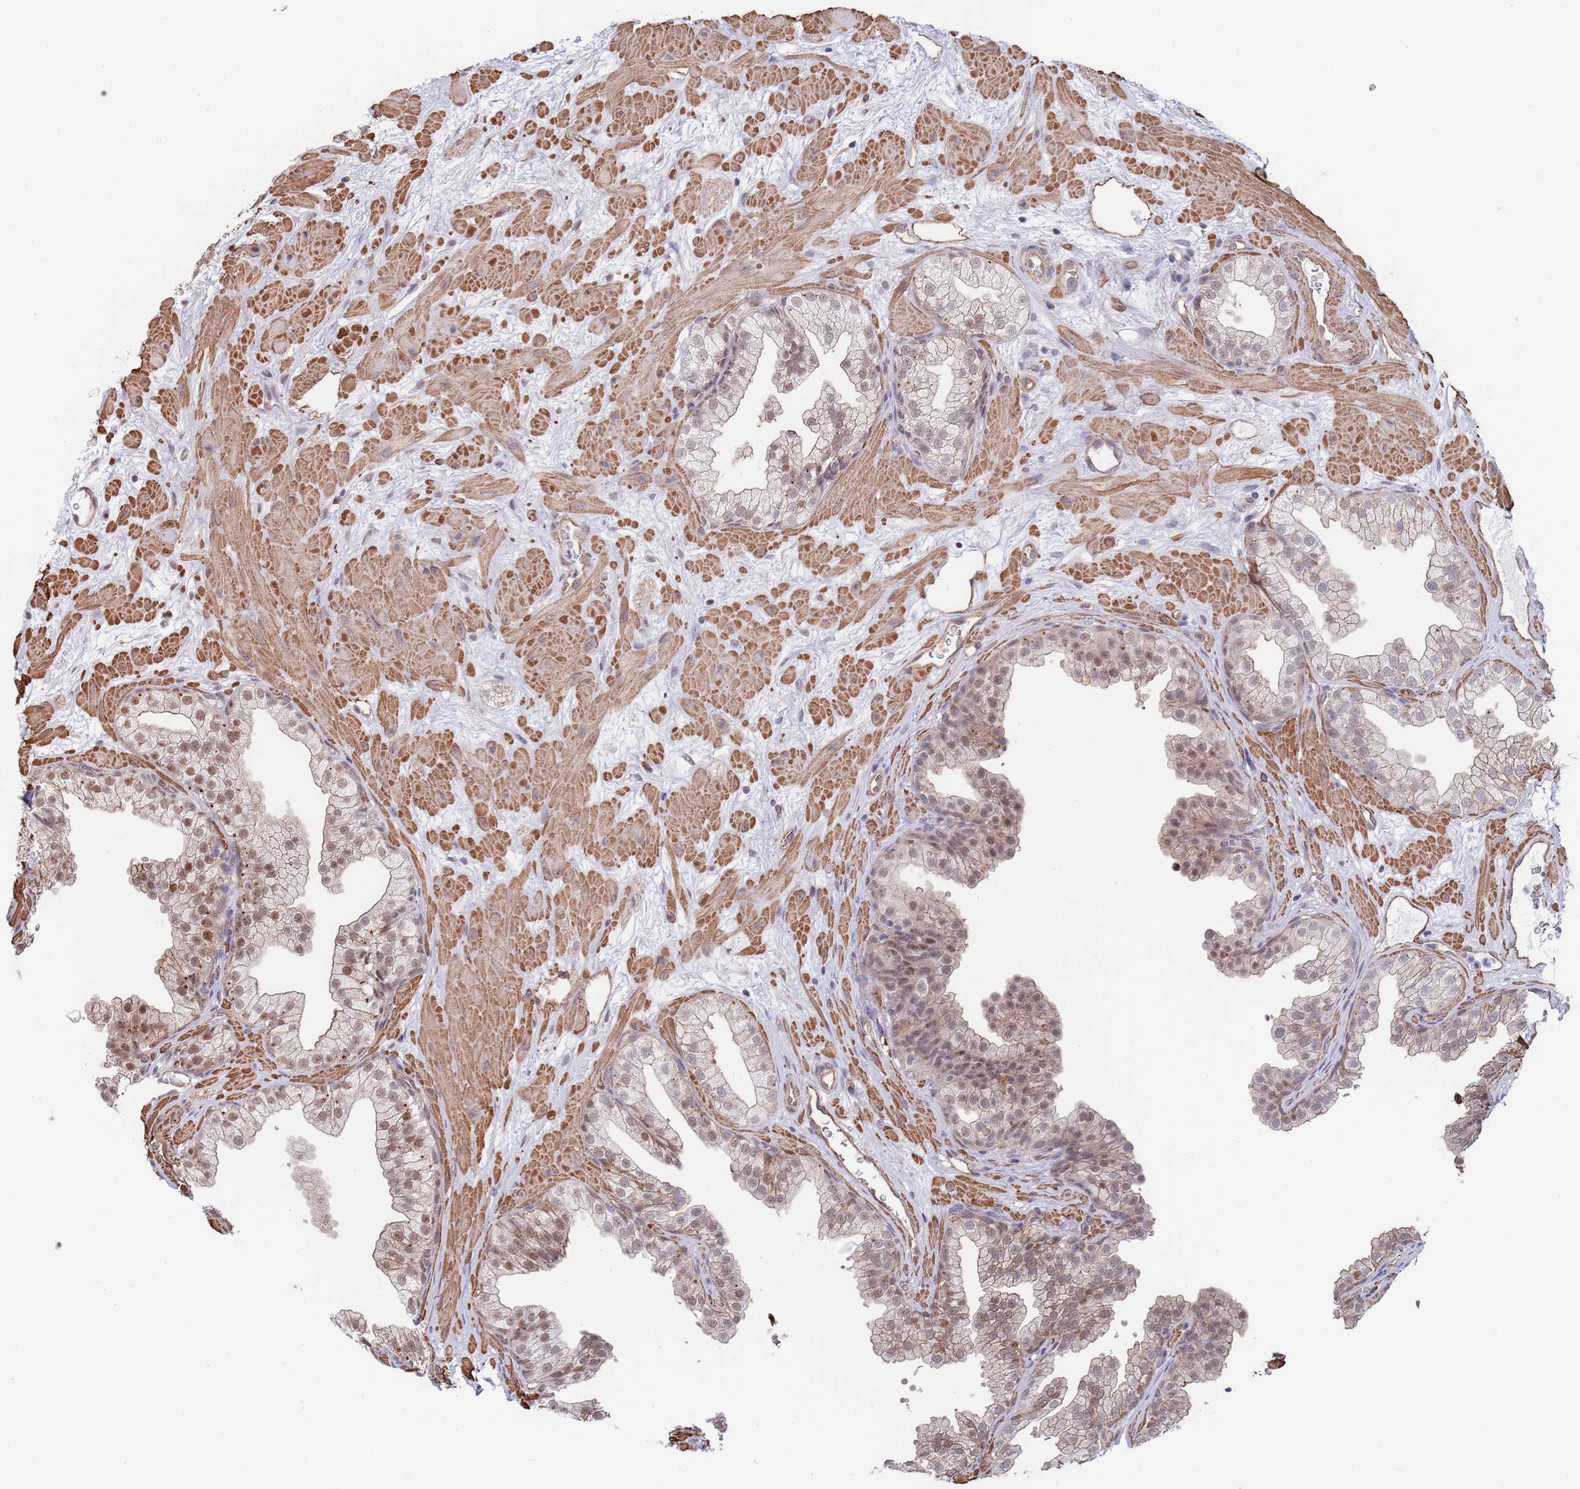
{"staining": {"intensity": "moderate", "quantity": ">75%", "location": "cytoplasmic/membranous,nuclear"}, "tissue": "prostate", "cell_type": "Glandular cells", "image_type": "normal", "snomed": [{"axis": "morphology", "description": "Normal tissue, NOS"}, {"axis": "topography", "description": "Prostate"}], "caption": "Prostate stained for a protein (brown) reveals moderate cytoplasmic/membranous,nuclear positive positivity in about >75% of glandular cells.", "gene": "BPNT1", "patient": {"sex": "male", "age": 37}}